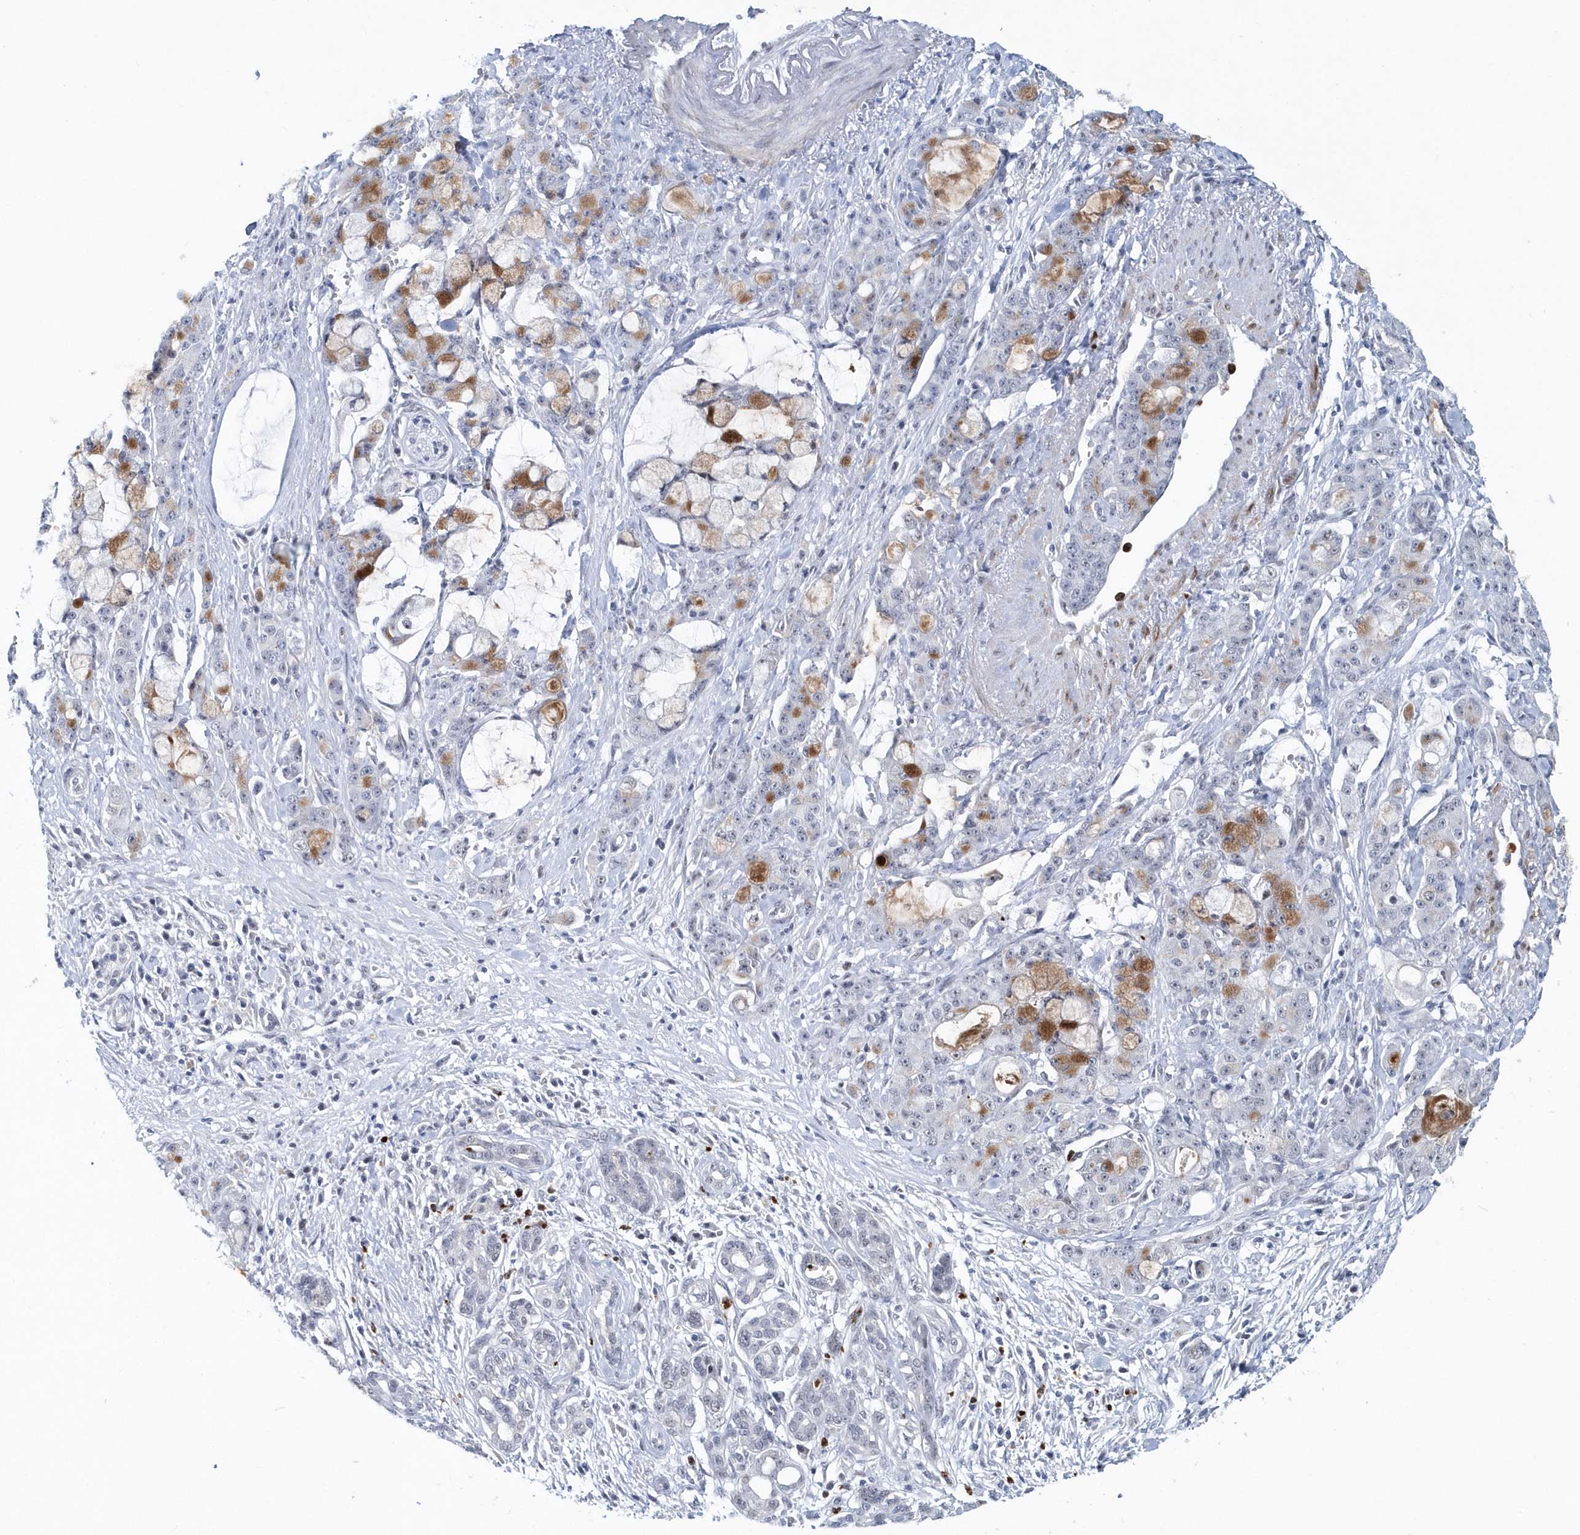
{"staining": {"intensity": "moderate", "quantity": "<25%", "location": "cytoplasmic/membranous"}, "tissue": "pancreatic cancer", "cell_type": "Tumor cells", "image_type": "cancer", "snomed": [{"axis": "morphology", "description": "Adenocarcinoma, NOS"}, {"axis": "topography", "description": "Pancreas"}], "caption": "The image exhibits staining of pancreatic cancer, revealing moderate cytoplasmic/membranous protein staining (brown color) within tumor cells.", "gene": "ASCL4", "patient": {"sex": "female", "age": 73}}